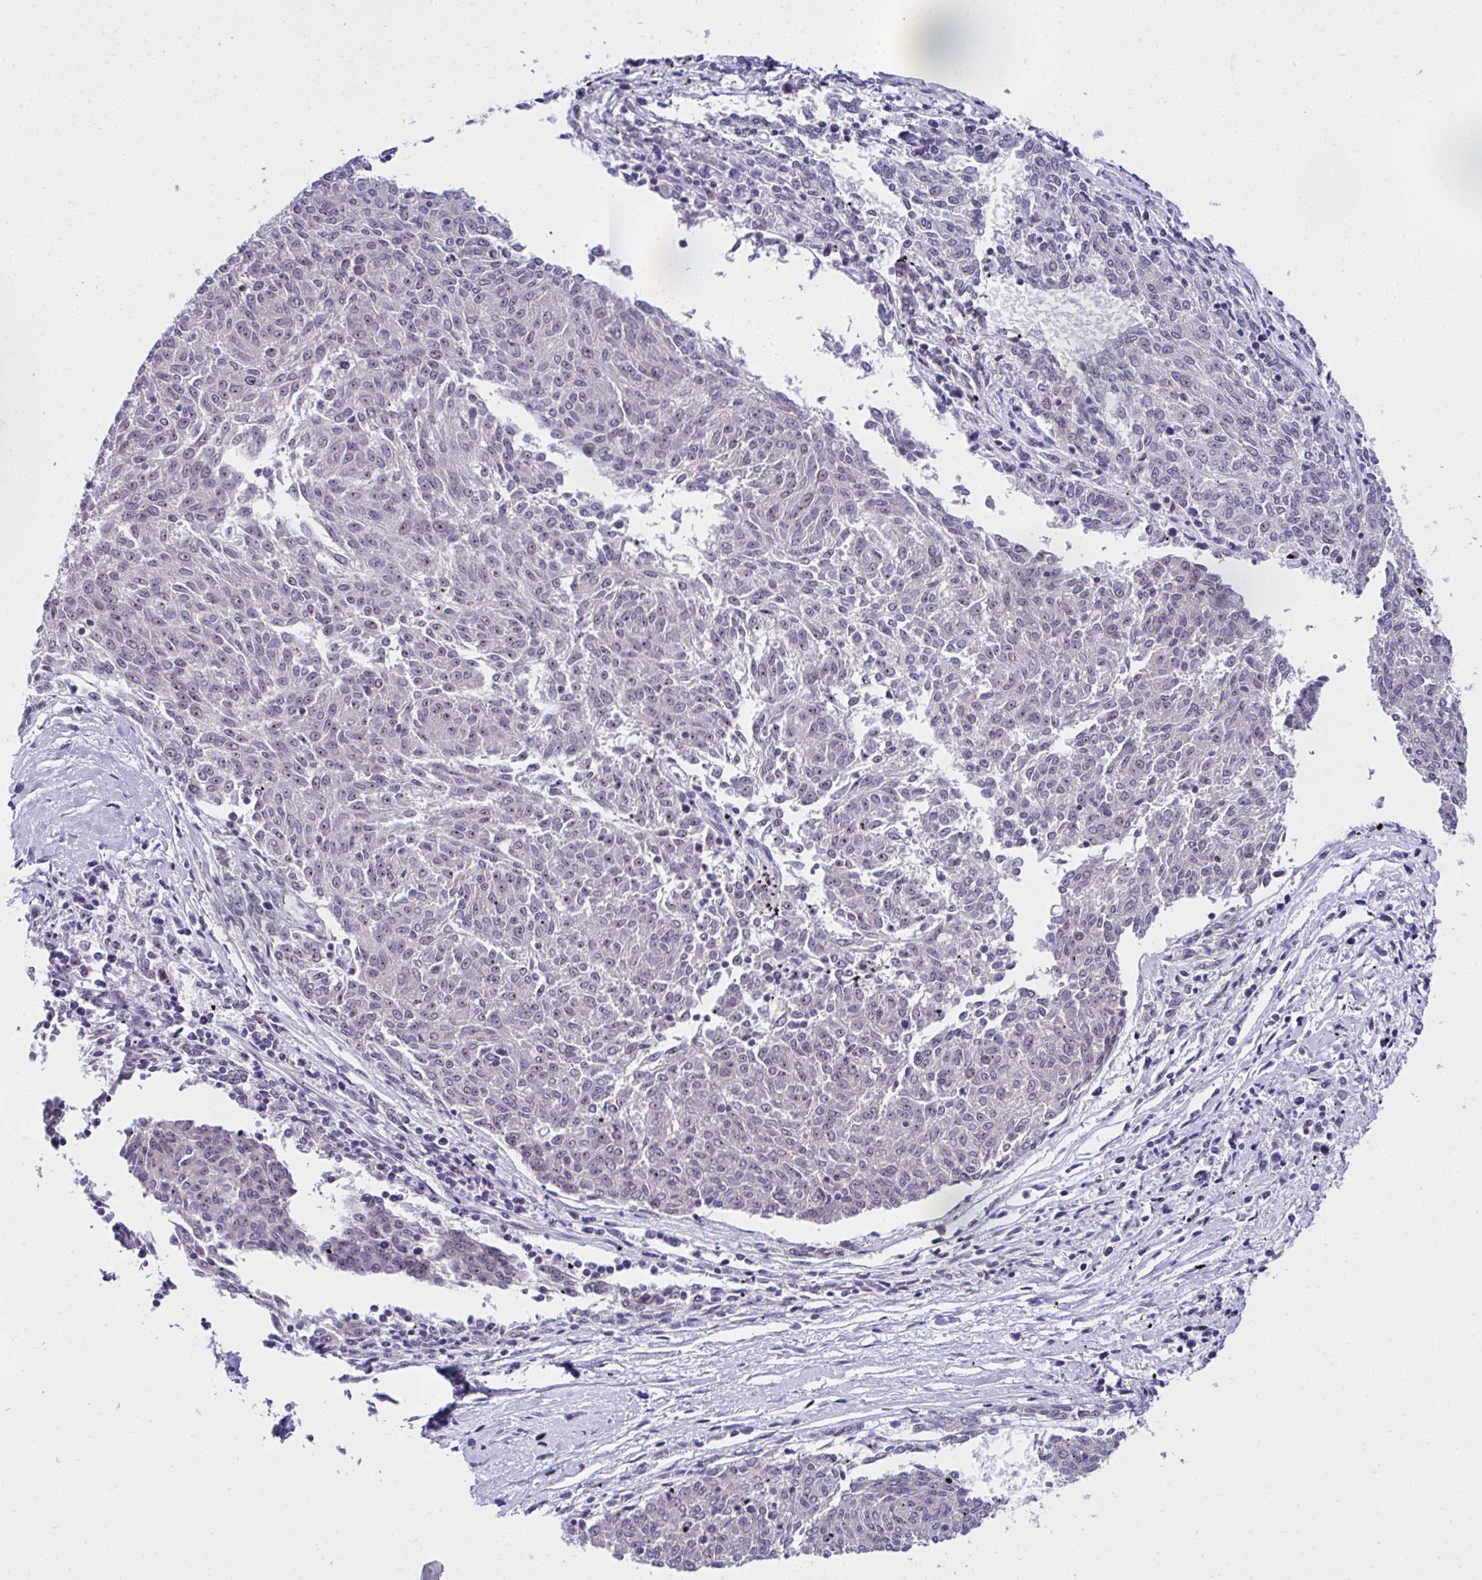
{"staining": {"intensity": "negative", "quantity": "none", "location": "none"}, "tissue": "melanoma", "cell_type": "Tumor cells", "image_type": "cancer", "snomed": [{"axis": "morphology", "description": "Malignant melanoma, NOS"}, {"axis": "topography", "description": "Skin"}], "caption": "This histopathology image is of melanoma stained with immunohistochemistry (IHC) to label a protein in brown with the nuclei are counter-stained blue. There is no positivity in tumor cells.", "gene": "CEP72", "patient": {"sex": "female", "age": 72}}